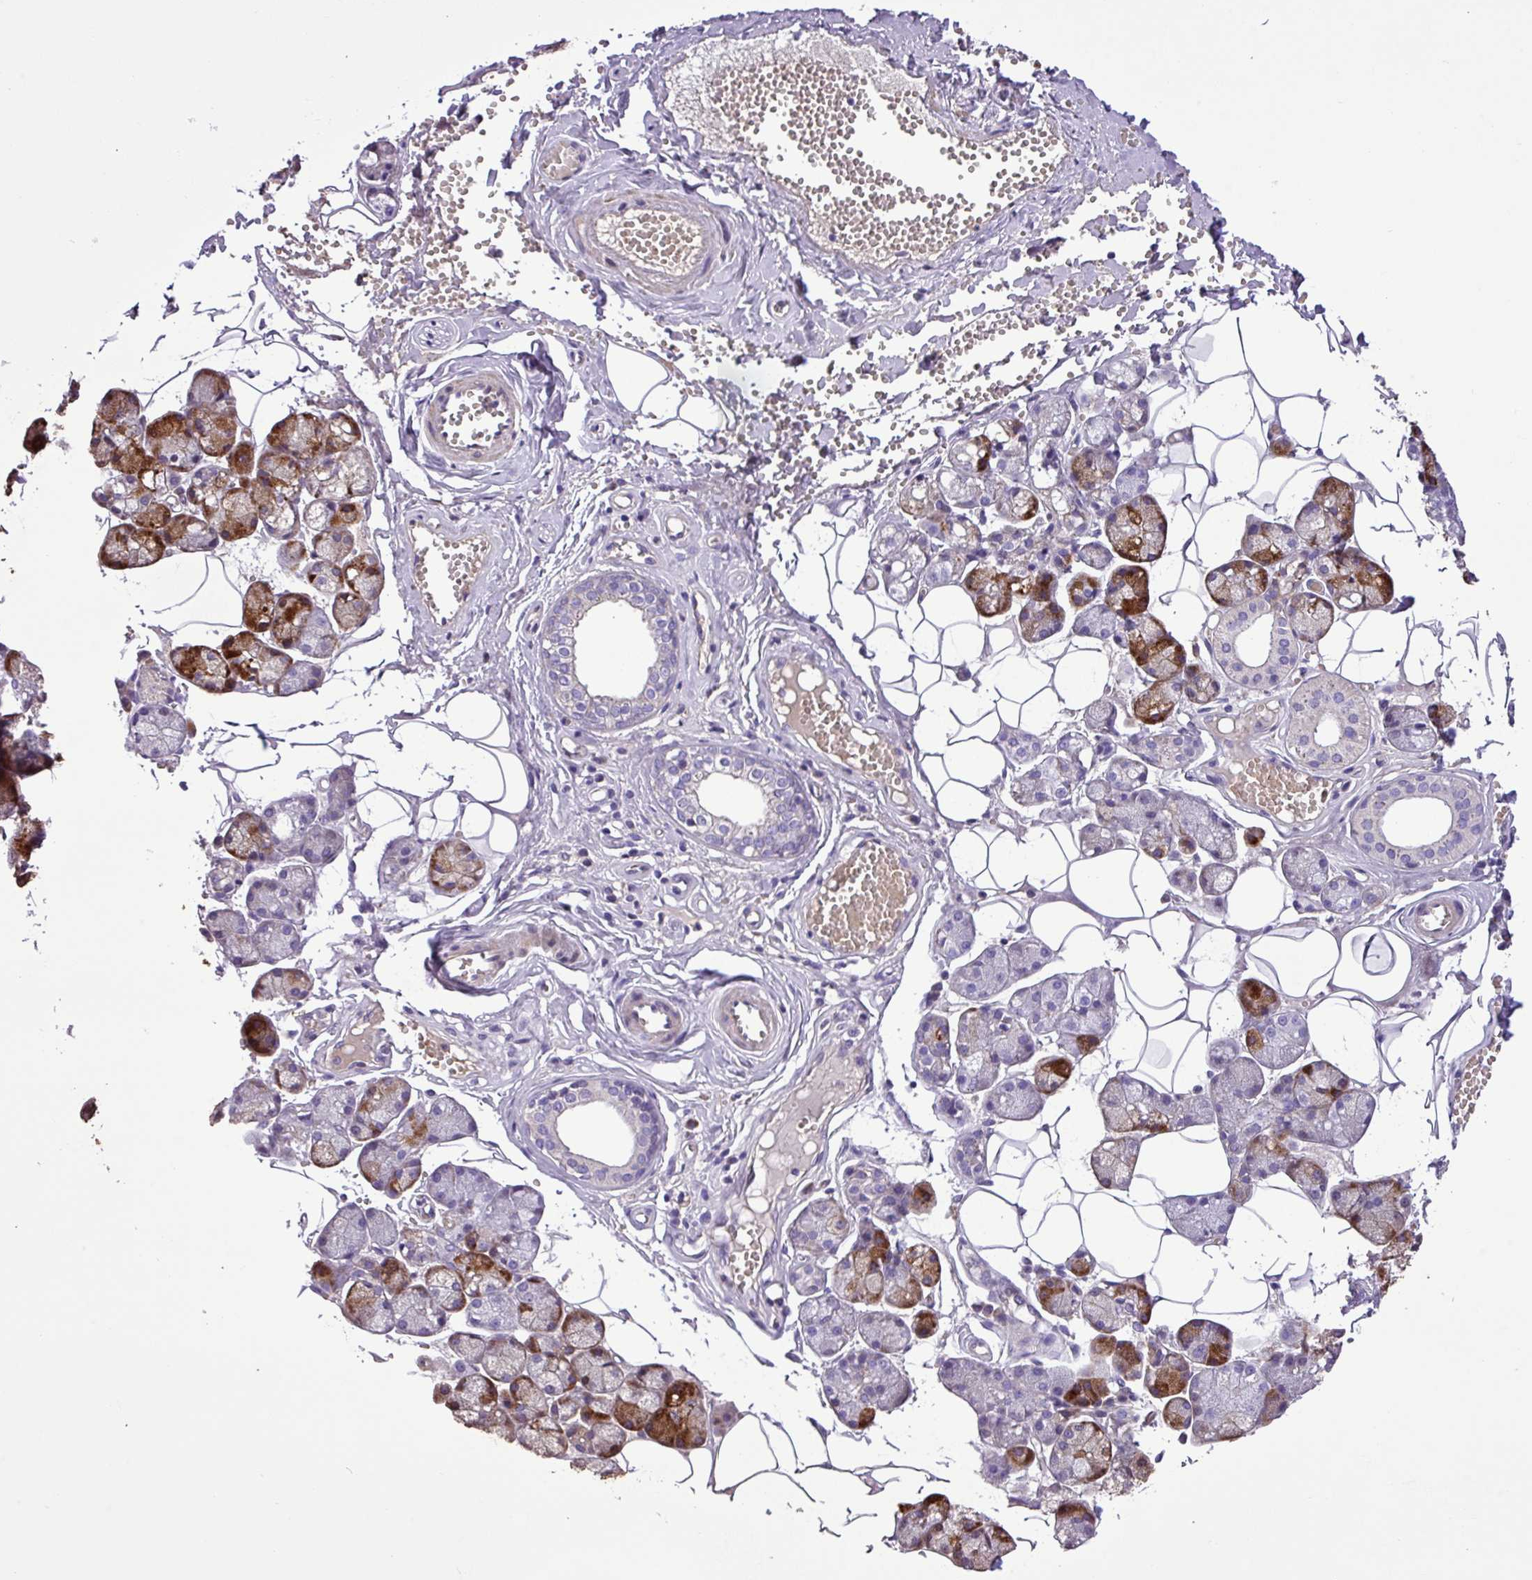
{"staining": {"intensity": "strong", "quantity": "25%-75%", "location": "cytoplasmic/membranous"}, "tissue": "salivary gland", "cell_type": "Glandular cells", "image_type": "normal", "snomed": [{"axis": "morphology", "description": "Normal tissue, NOS"}, {"axis": "topography", "description": "Salivary gland"}], "caption": "IHC photomicrograph of unremarkable salivary gland: salivary gland stained using immunohistochemistry reveals high levels of strong protein expression localized specifically in the cytoplasmic/membranous of glandular cells, appearing as a cytoplasmic/membranous brown color.", "gene": "C11orf91", "patient": {"sex": "male", "age": 62}}